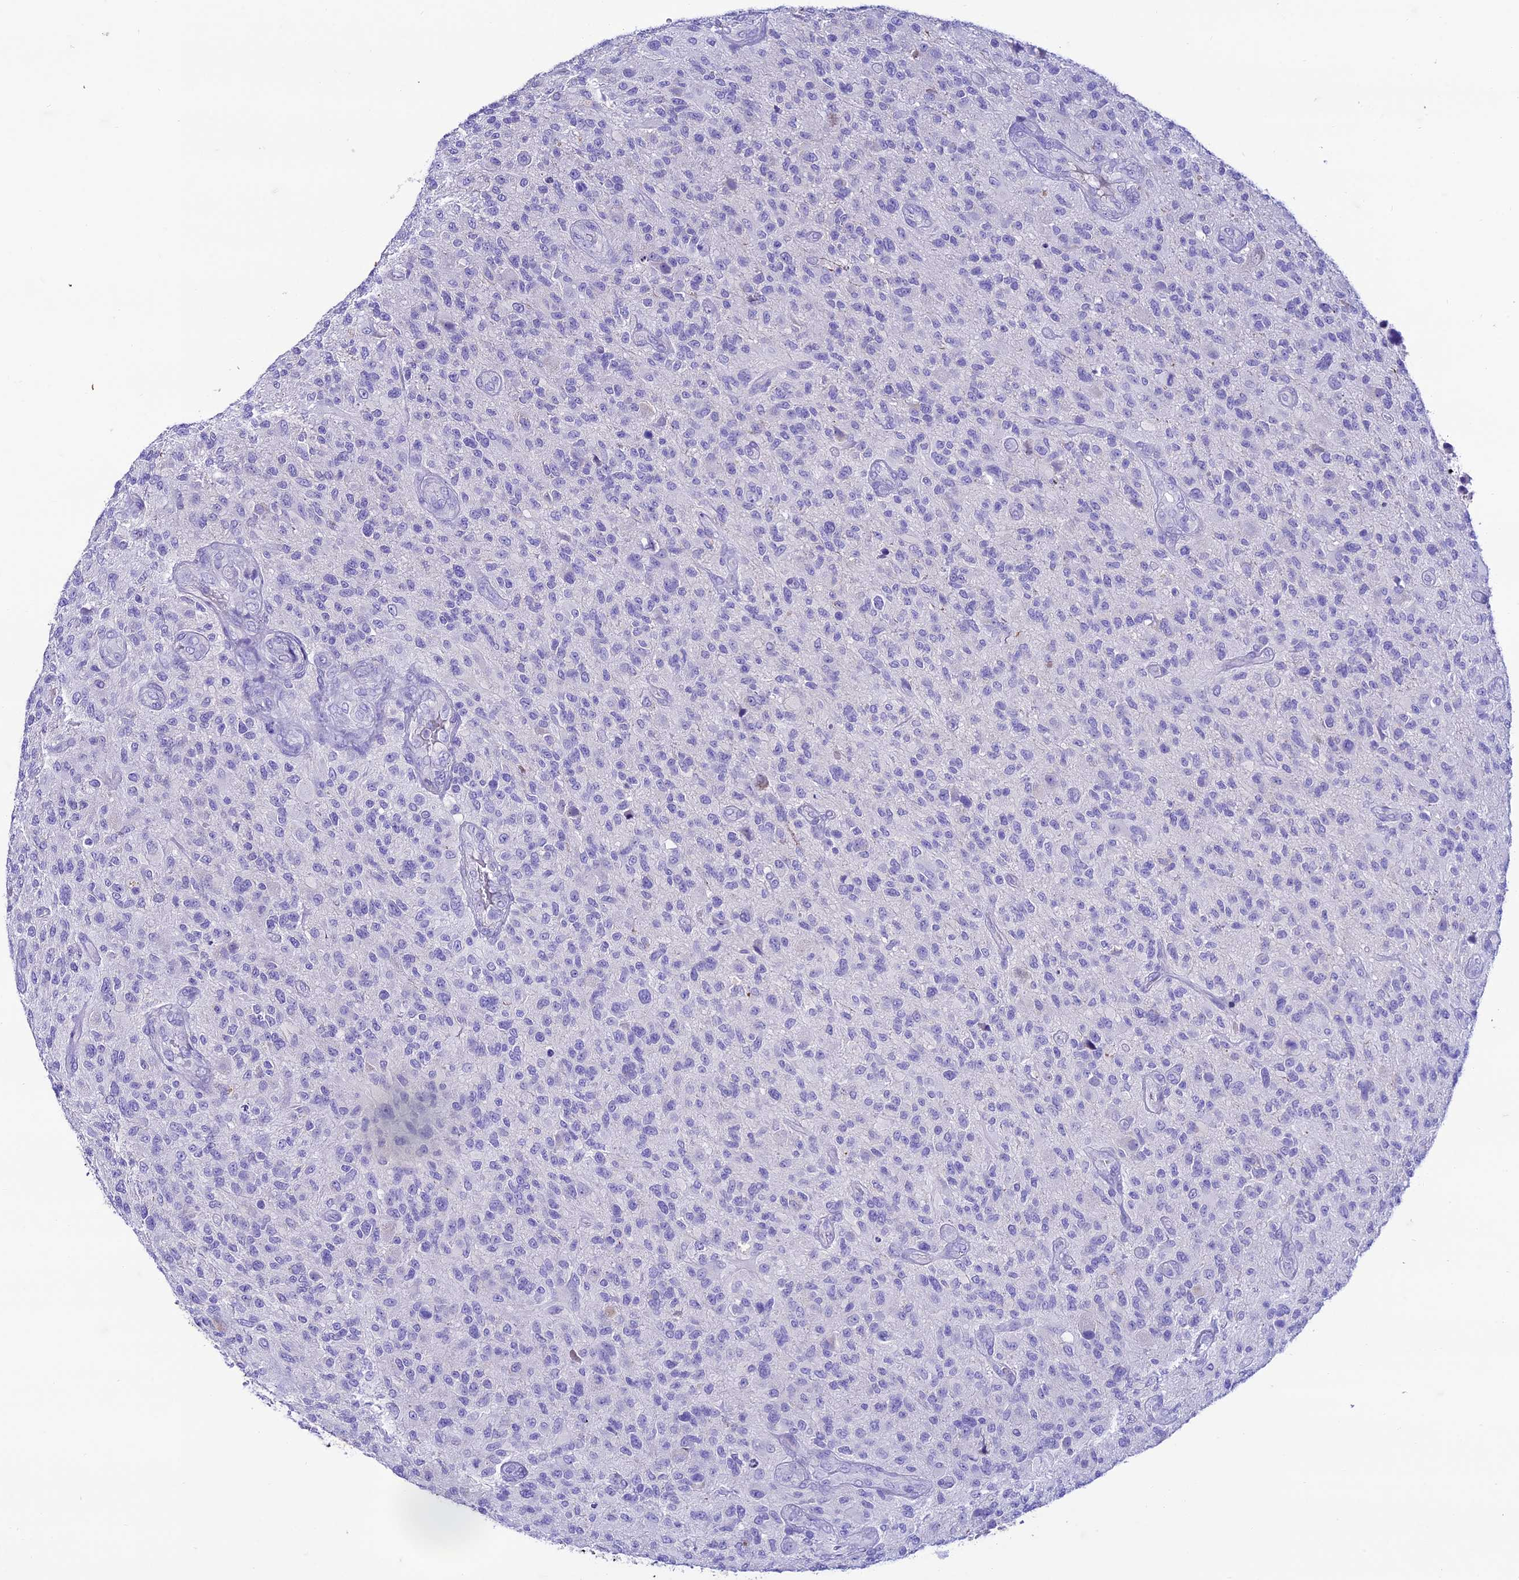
{"staining": {"intensity": "negative", "quantity": "none", "location": "none"}, "tissue": "glioma", "cell_type": "Tumor cells", "image_type": "cancer", "snomed": [{"axis": "morphology", "description": "Glioma, malignant, High grade"}, {"axis": "topography", "description": "Brain"}], "caption": "Immunohistochemical staining of human malignant high-grade glioma displays no significant expression in tumor cells.", "gene": "NLRP6", "patient": {"sex": "male", "age": 47}}